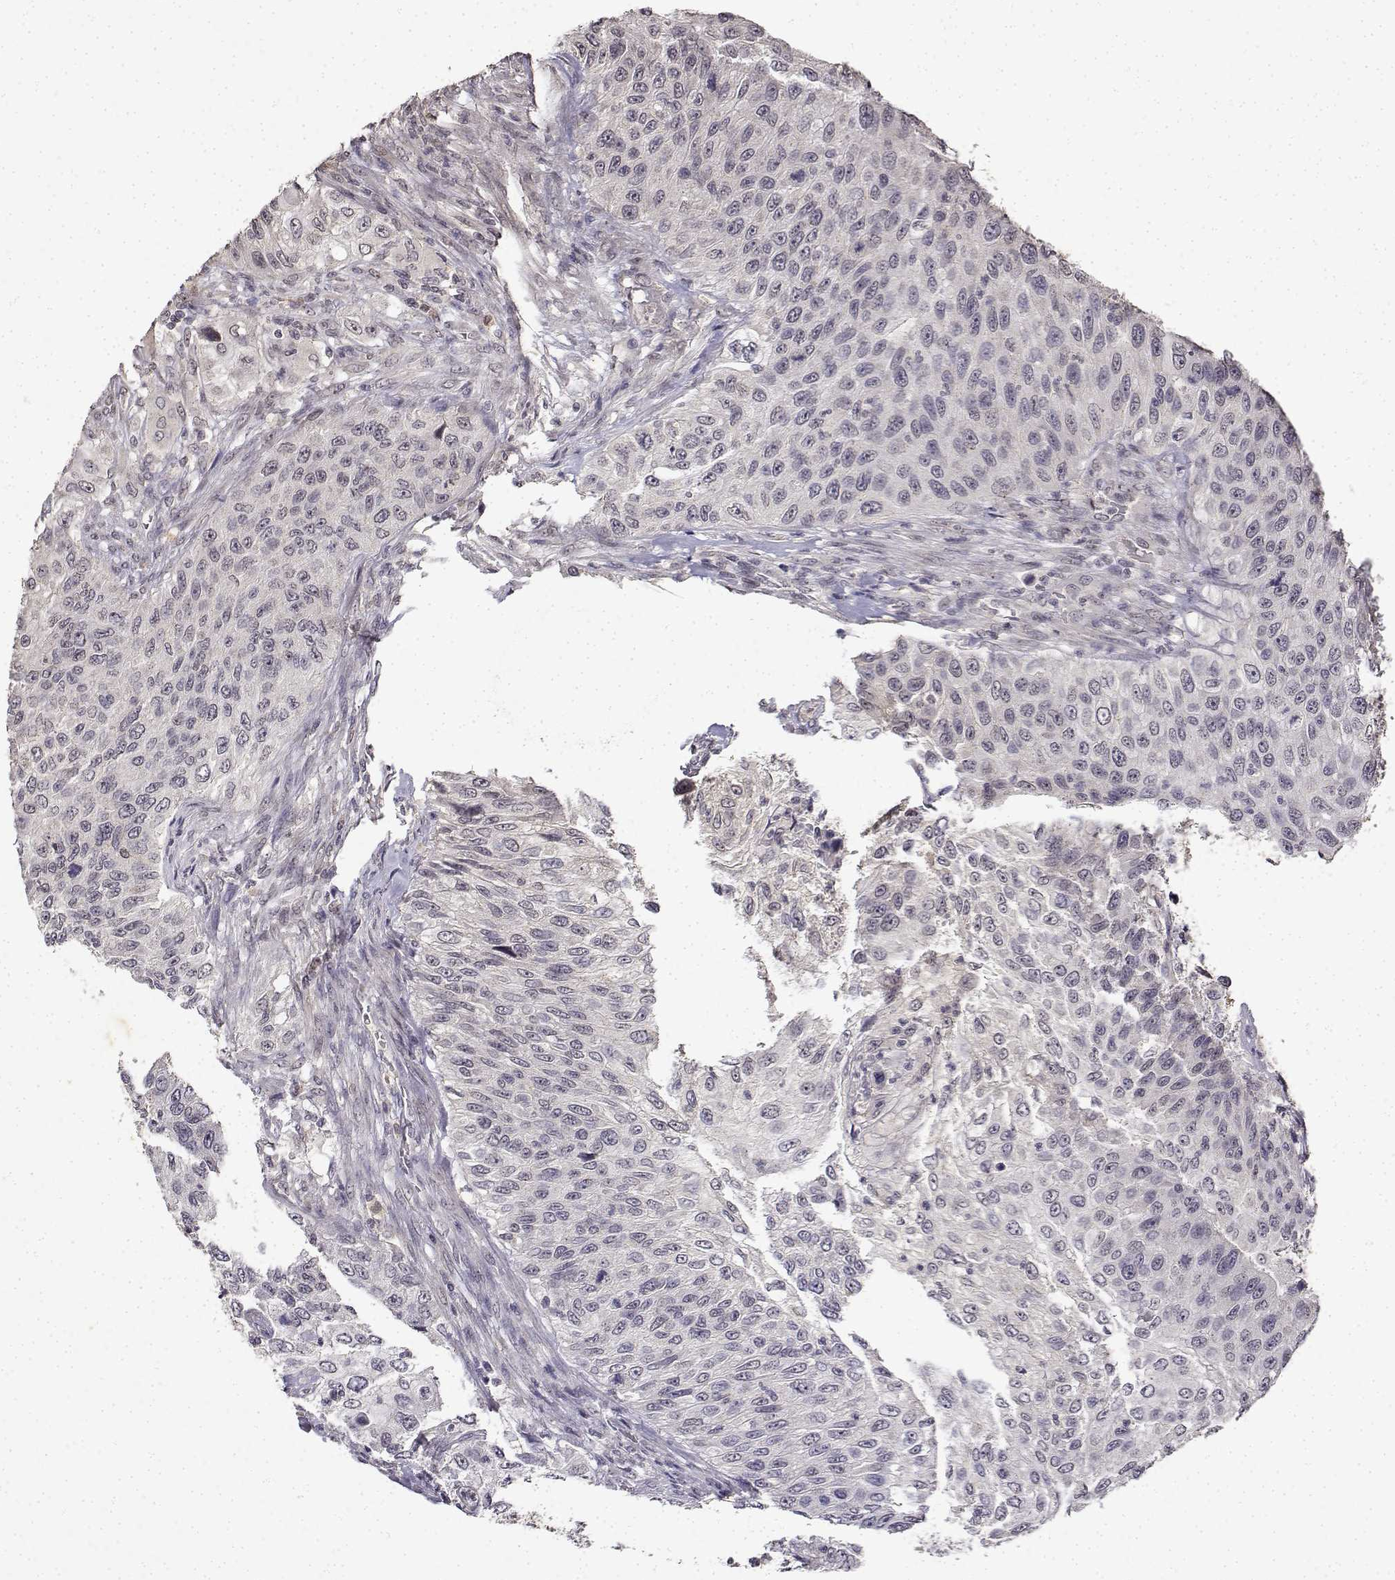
{"staining": {"intensity": "negative", "quantity": "none", "location": "none"}, "tissue": "urothelial cancer", "cell_type": "Tumor cells", "image_type": "cancer", "snomed": [{"axis": "morphology", "description": "Urothelial carcinoma, High grade"}, {"axis": "topography", "description": "Urinary bladder"}], "caption": "This is a histopathology image of IHC staining of urothelial carcinoma (high-grade), which shows no staining in tumor cells.", "gene": "BDNF", "patient": {"sex": "female", "age": 60}}